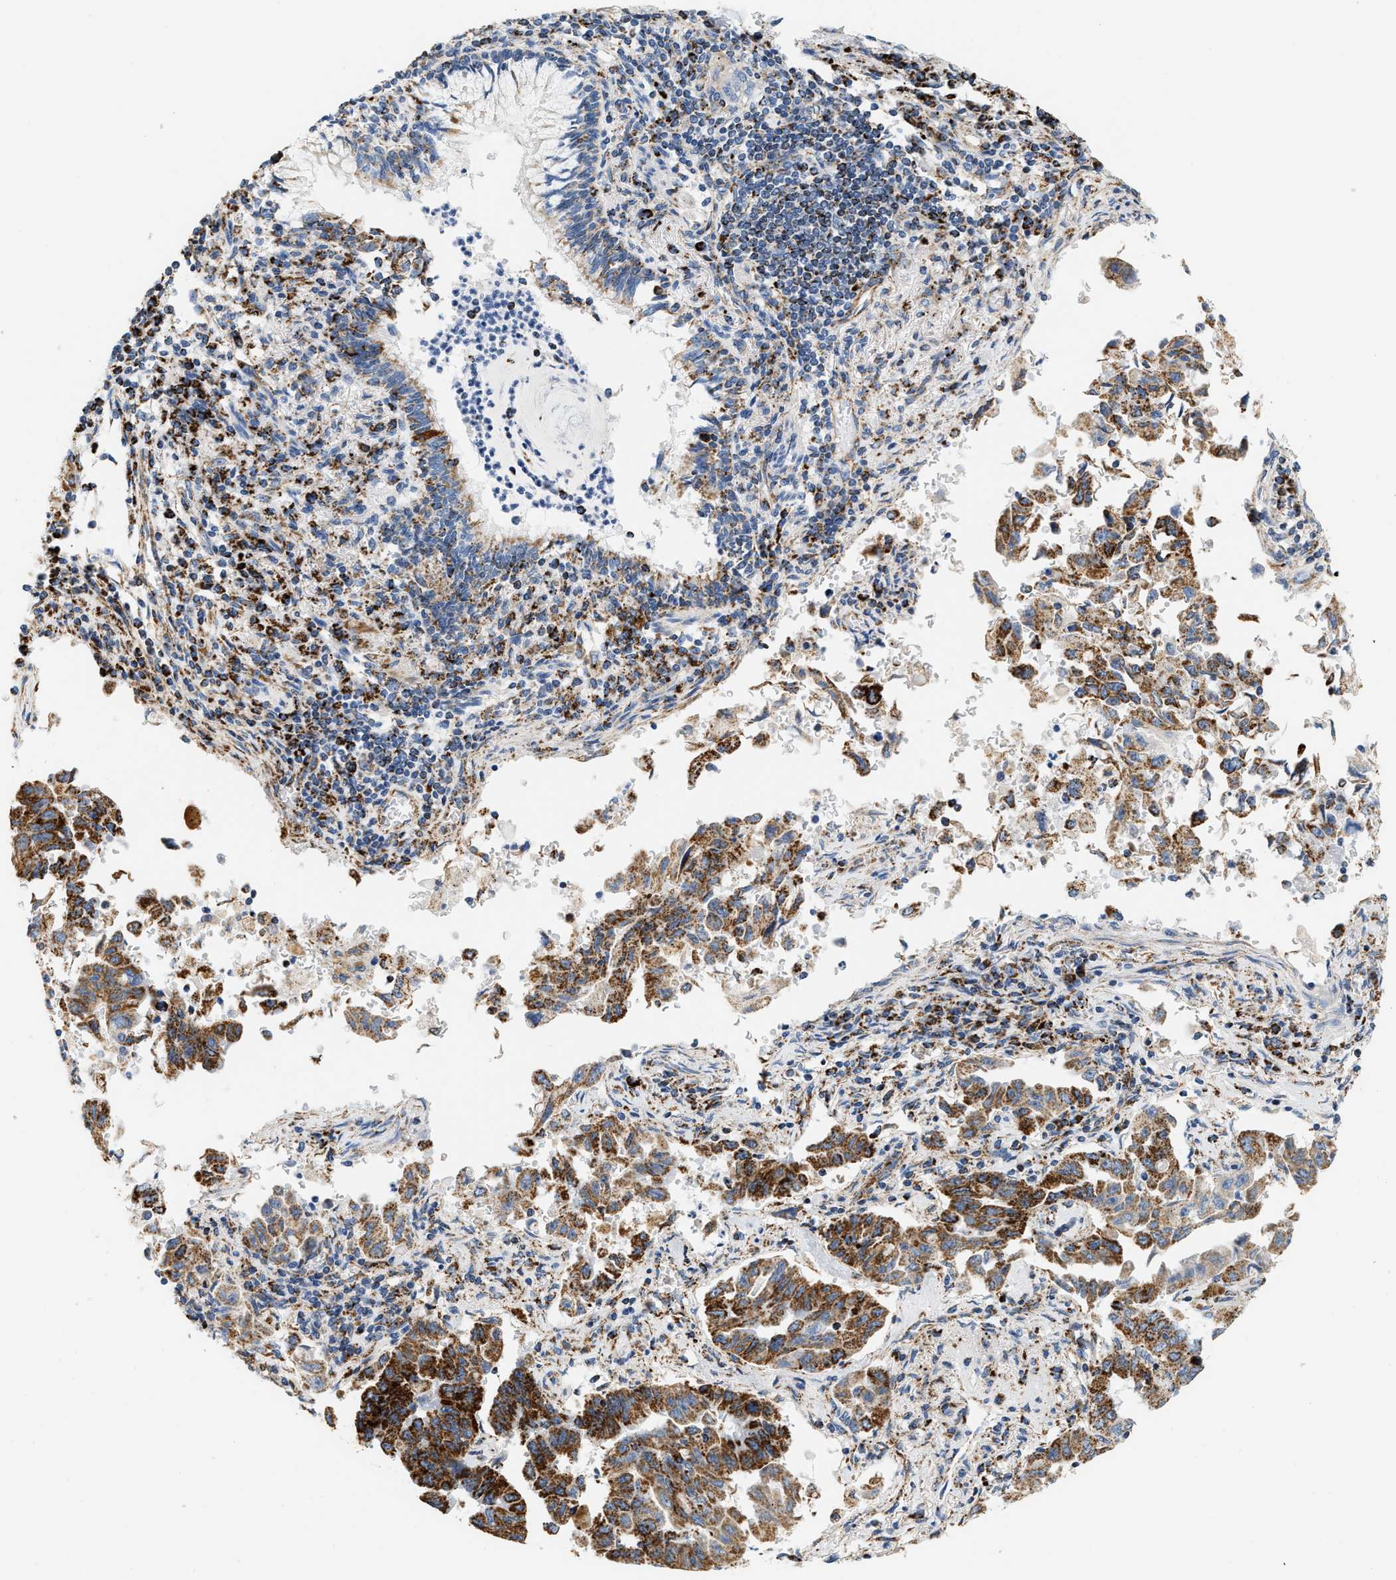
{"staining": {"intensity": "strong", "quantity": ">75%", "location": "cytoplasmic/membranous"}, "tissue": "lung cancer", "cell_type": "Tumor cells", "image_type": "cancer", "snomed": [{"axis": "morphology", "description": "Adenocarcinoma, NOS"}, {"axis": "topography", "description": "Lung"}], "caption": "High-magnification brightfield microscopy of adenocarcinoma (lung) stained with DAB (3,3'-diaminobenzidine) (brown) and counterstained with hematoxylin (blue). tumor cells exhibit strong cytoplasmic/membranous positivity is appreciated in approximately>75% of cells.", "gene": "SHMT2", "patient": {"sex": "female", "age": 51}}